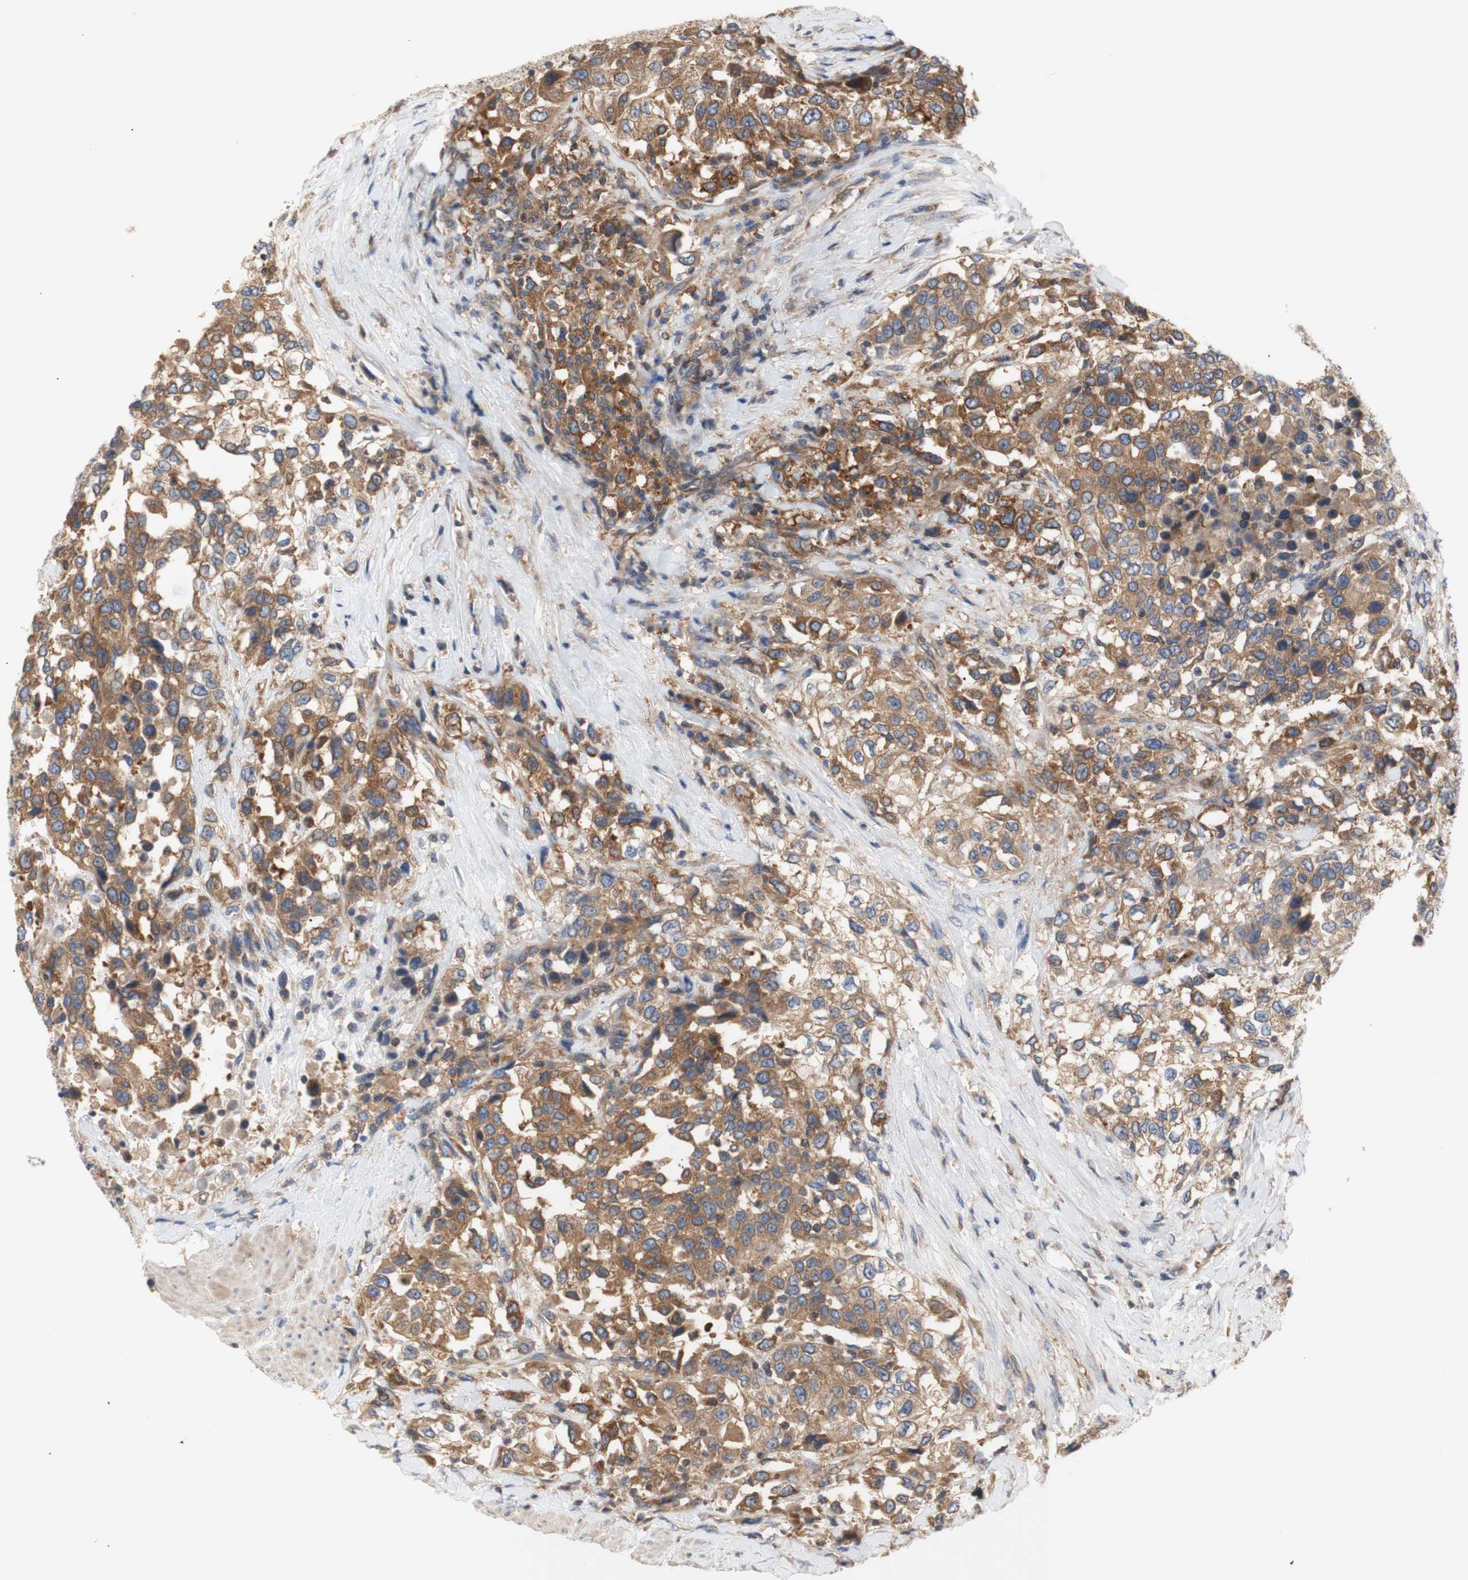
{"staining": {"intensity": "moderate", "quantity": ">75%", "location": "cytoplasmic/membranous"}, "tissue": "urothelial cancer", "cell_type": "Tumor cells", "image_type": "cancer", "snomed": [{"axis": "morphology", "description": "Urothelial carcinoma, High grade"}, {"axis": "topography", "description": "Urinary bladder"}], "caption": "Brown immunohistochemical staining in human urothelial cancer demonstrates moderate cytoplasmic/membranous expression in approximately >75% of tumor cells.", "gene": "IKBKG", "patient": {"sex": "female", "age": 80}}